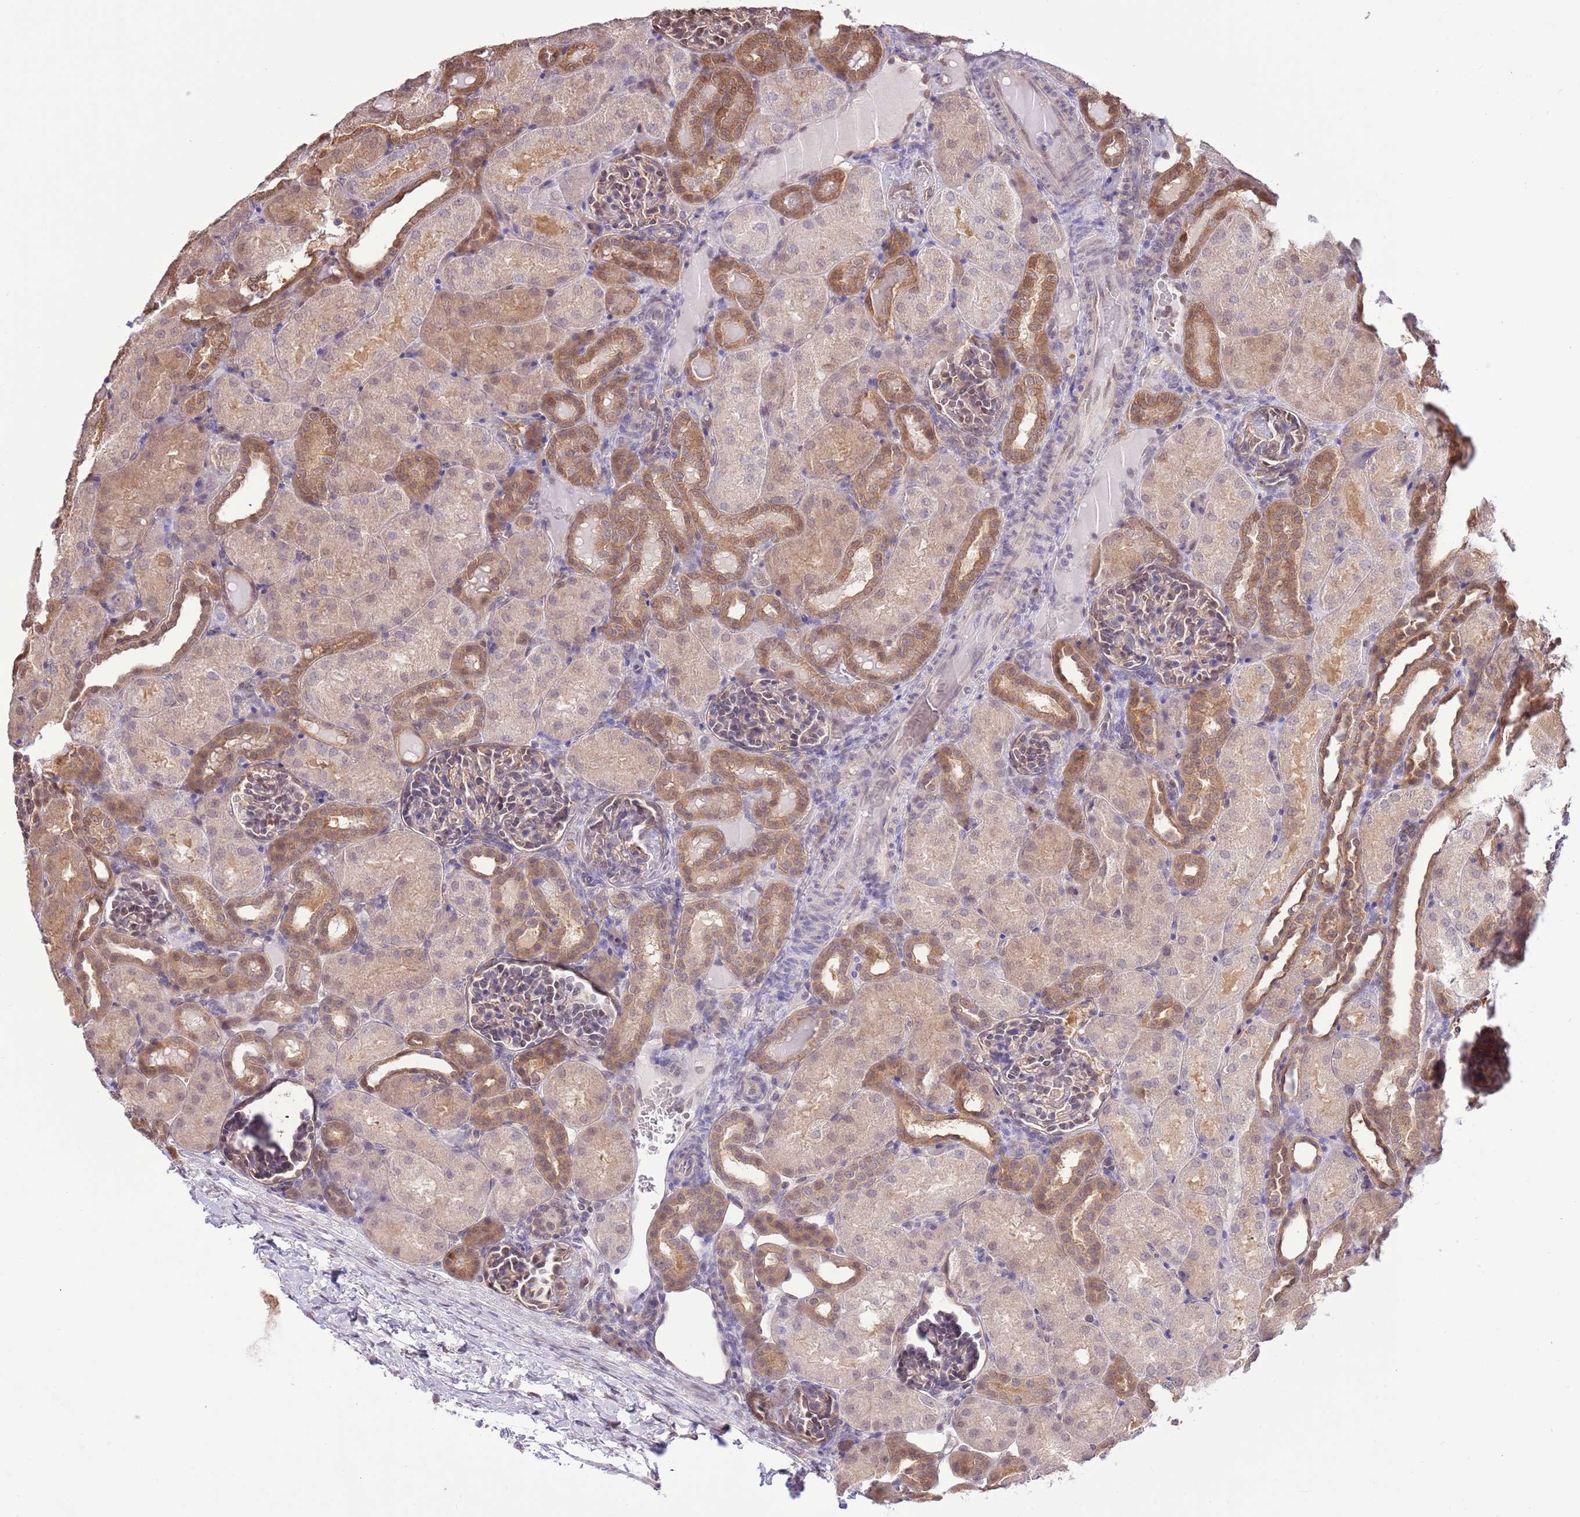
{"staining": {"intensity": "weak", "quantity": "25%-75%", "location": "cytoplasmic/membranous,nuclear"}, "tissue": "kidney", "cell_type": "Cells in glomeruli", "image_type": "normal", "snomed": [{"axis": "morphology", "description": "Normal tissue, NOS"}, {"axis": "topography", "description": "Kidney"}], "caption": "The histopathology image displays staining of normal kidney, revealing weak cytoplasmic/membranous,nuclear protein expression (brown color) within cells in glomeruli. Using DAB (3,3'-diaminobenzidine) (brown) and hematoxylin (blue) stains, captured at high magnification using brightfield microscopy.", "gene": "NSFL1C", "patient": {"sex": "male", "age": 1}}